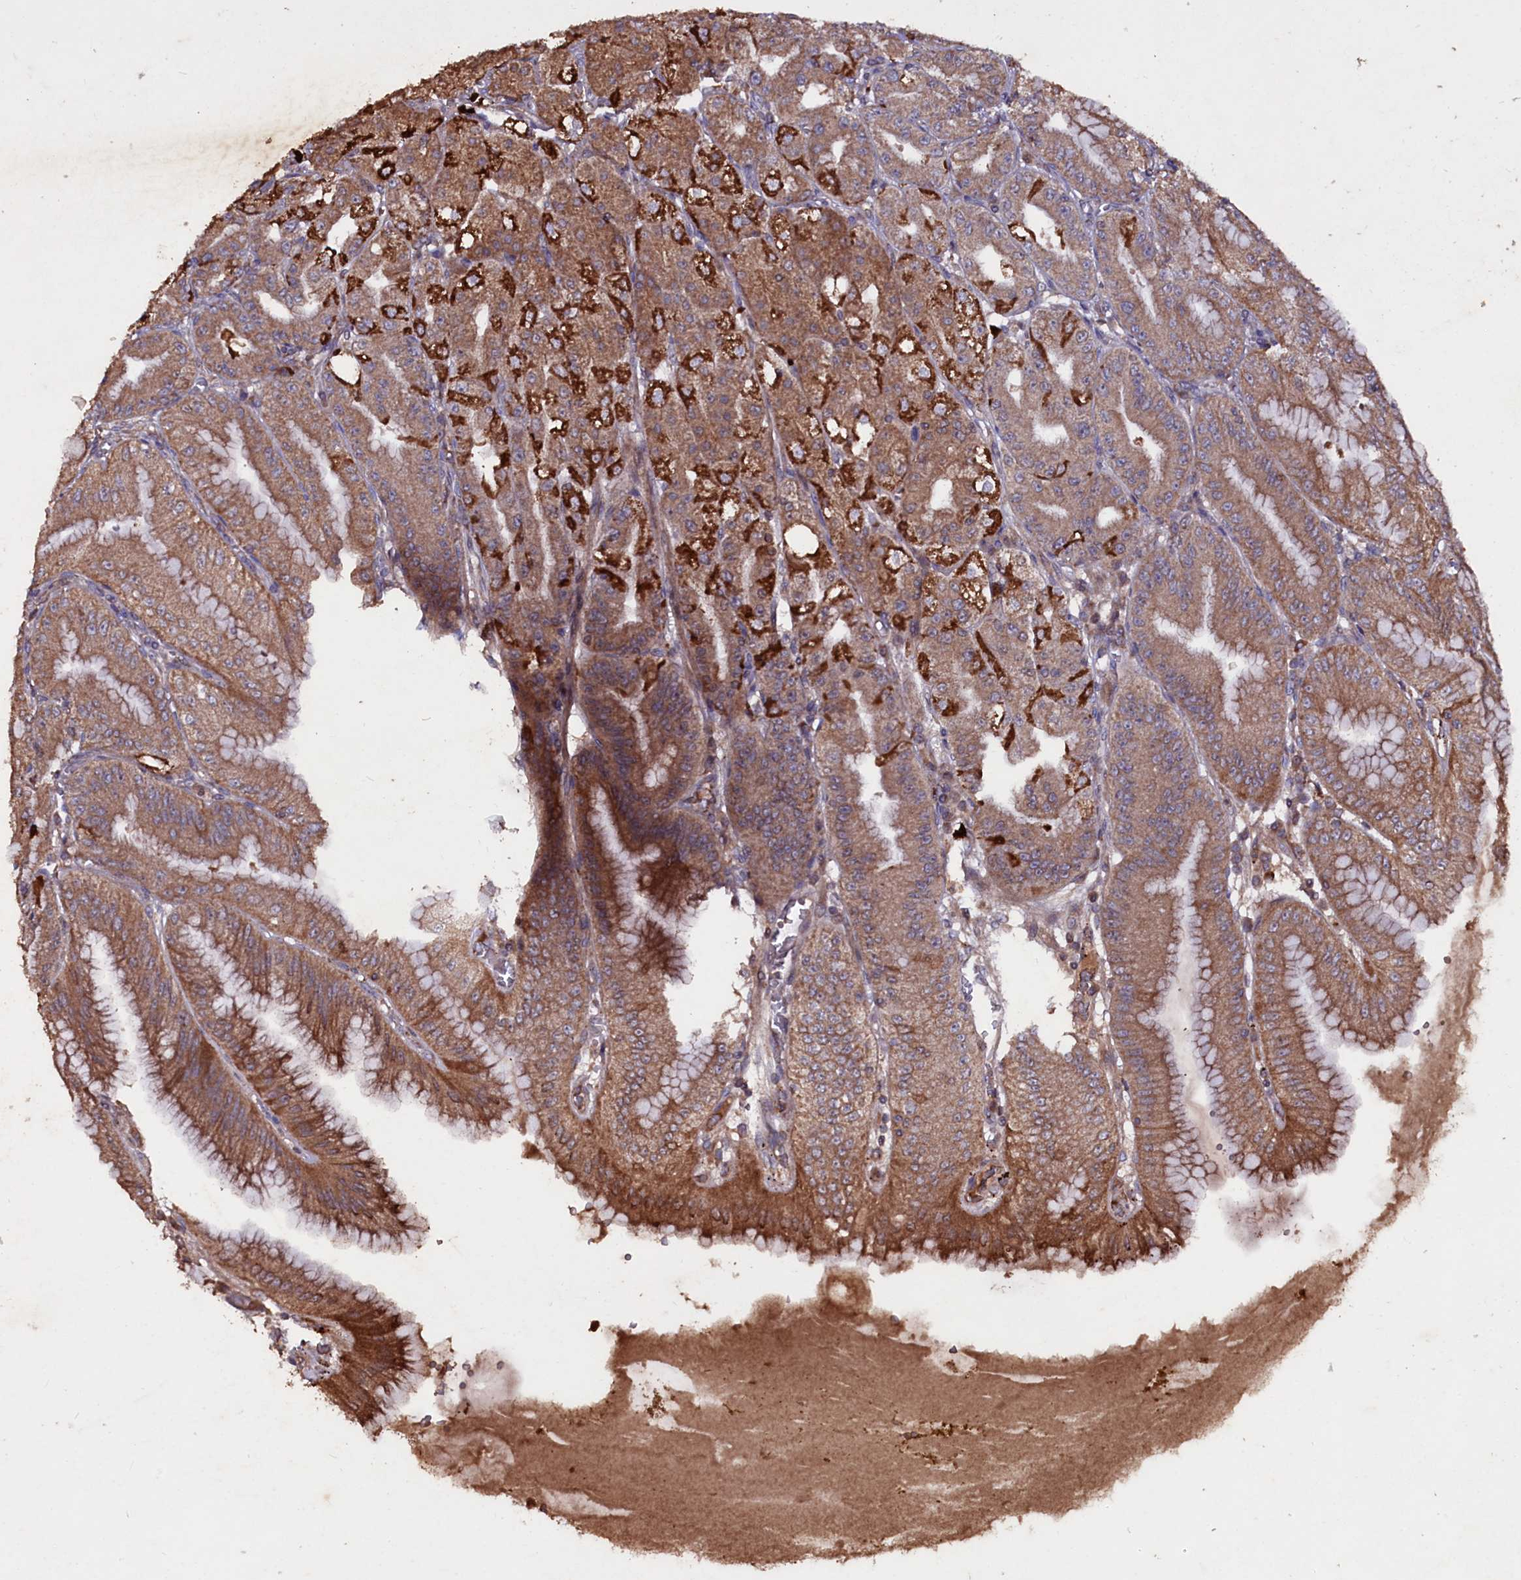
{"staining": {"intensity": "strong", "quantity": ">75%", "location": "cytoplasmic/membranous"}, "tissue": "stomach", "cell_type": "Glandular cells", "image_type": "normal", "snomed": [{"axis": "morphology", "description": "Normal tissue, NOS"}, {"axis": "topography", "description": "Stomach, upper"}, {"axis": "topography", "description": "Stomach, lower"}], "caption": "Human stomach stained with a protein marker exhibits strong staining in glandular cells.", "gene": "MYO1H", "patient": {"sex": "male", "age": 71}}